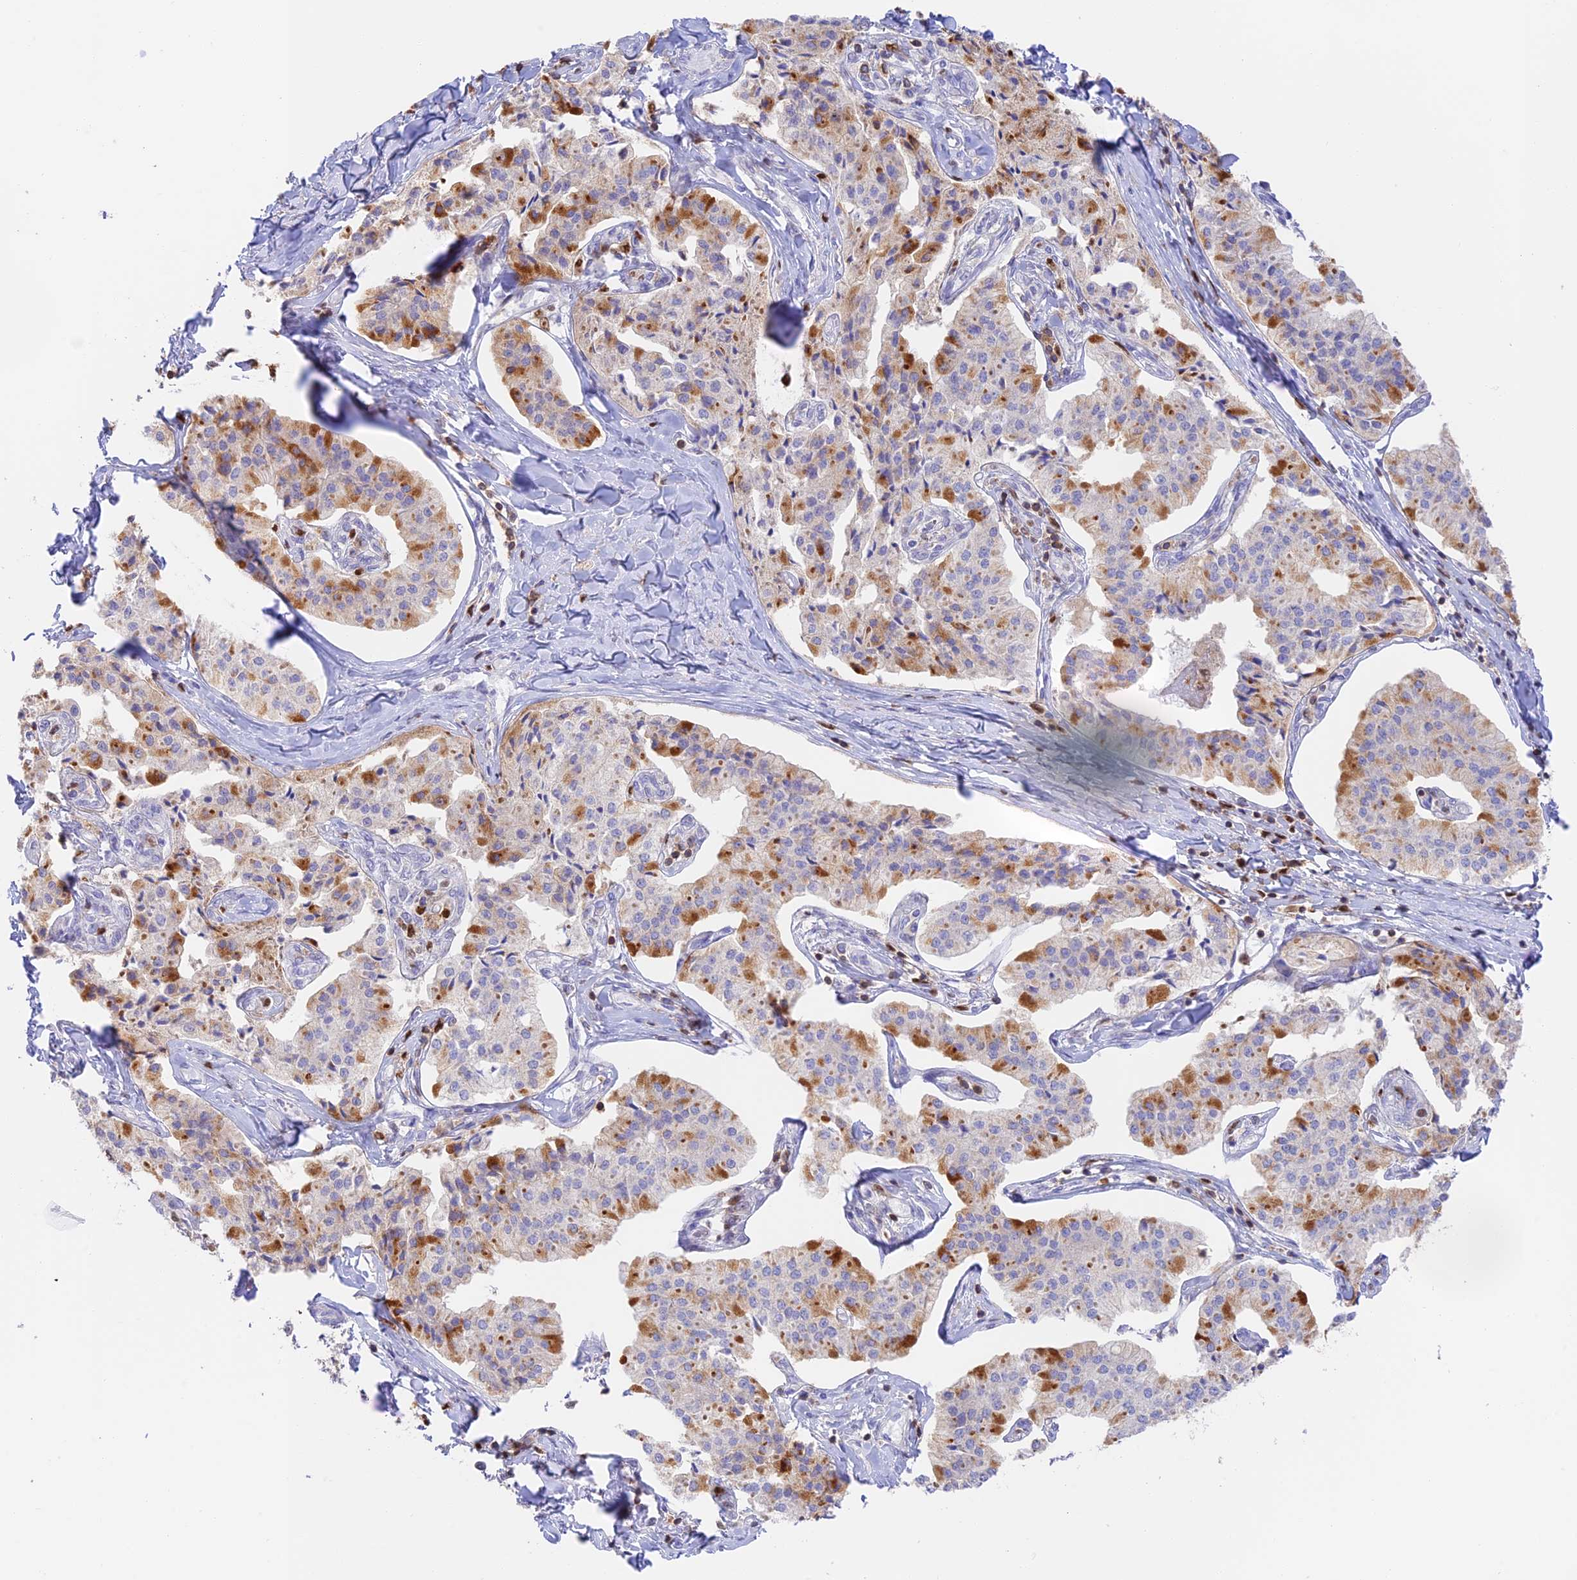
{"staining": {"intensity": "moderate", "quantity": "<25%", "location": "cytoplasmic/membranous"}, "tissue": "pancreatic cancer", "cell_type": "Tumor cells", "image_type": "cancer", "snomed": [{"axis": "morphology", "description": "Adenocarcinoma, NOS"}, {"axis": "topography", "description": "Pancreas"}], "caption": "Tumor cells display low levels of moderate cytoplasmic/membranous expression in approximately <25% of cells in pancreatic adenocarcinoma.", "gene": "DENND1C", "patient": {"sex": "female", "age": 50}}